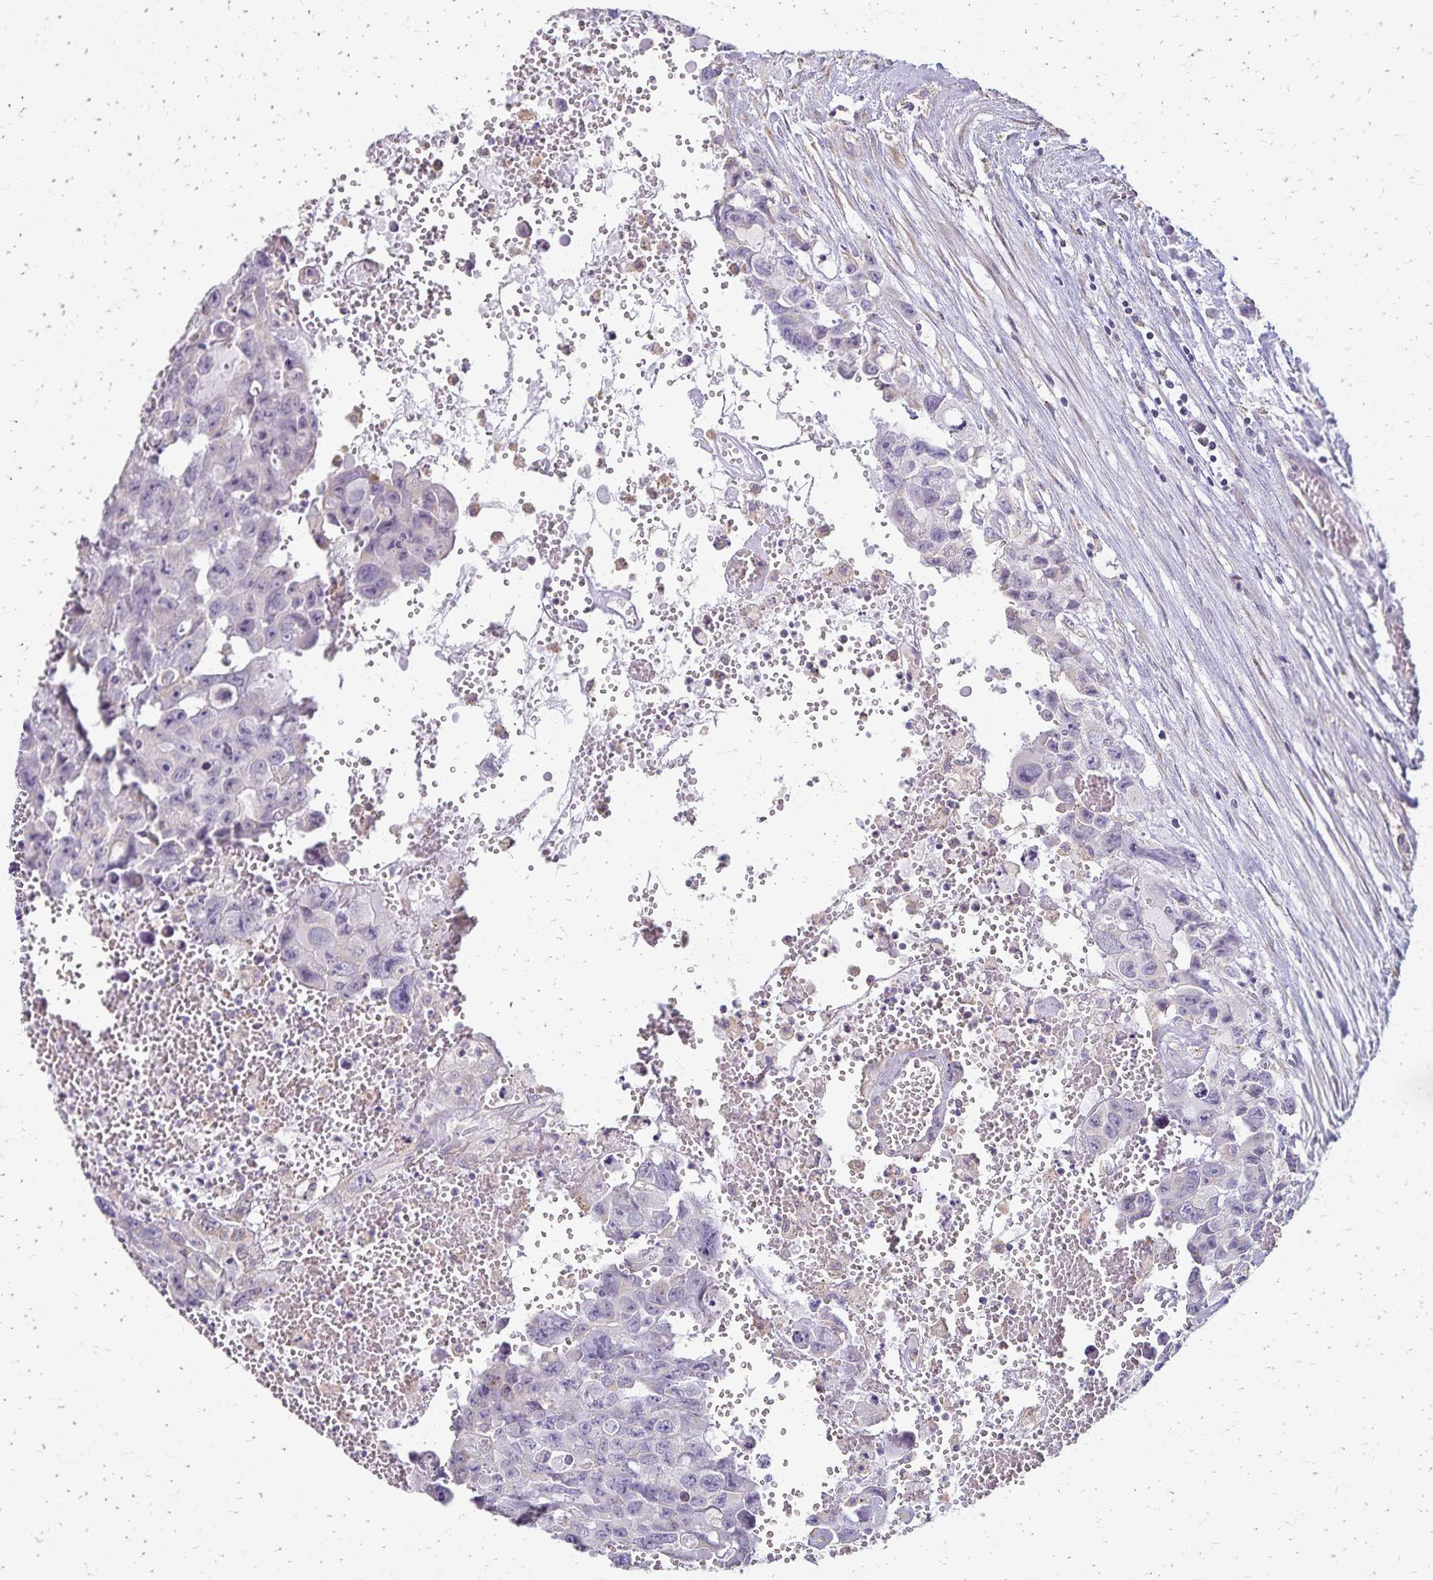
{"staining": {"intensity": "negative", "quantity": "none", "location": "none"}, "tissue": "testis cancer", "cell_type": "Tumor cells", "image_type": "cancer", "snomed": [{"axis": "morphology", "description": "Seminoma, NOS"}, {"axis": "topography", "description": "Testis"}], "caption": "Immunohistochemistry (IHC) micrograph of neoplastic tissue: testis cancer (seminoma) stained with DAB (3,3'-diaminobenzidine) demonstrates no significant protein staining in tumor cells. The staining is performed using DAB brown chromogen with nuclei counter-stained in using hematoxylin.", "gene": "KISS1", "patient": {"sex": "male", "age": 26}}